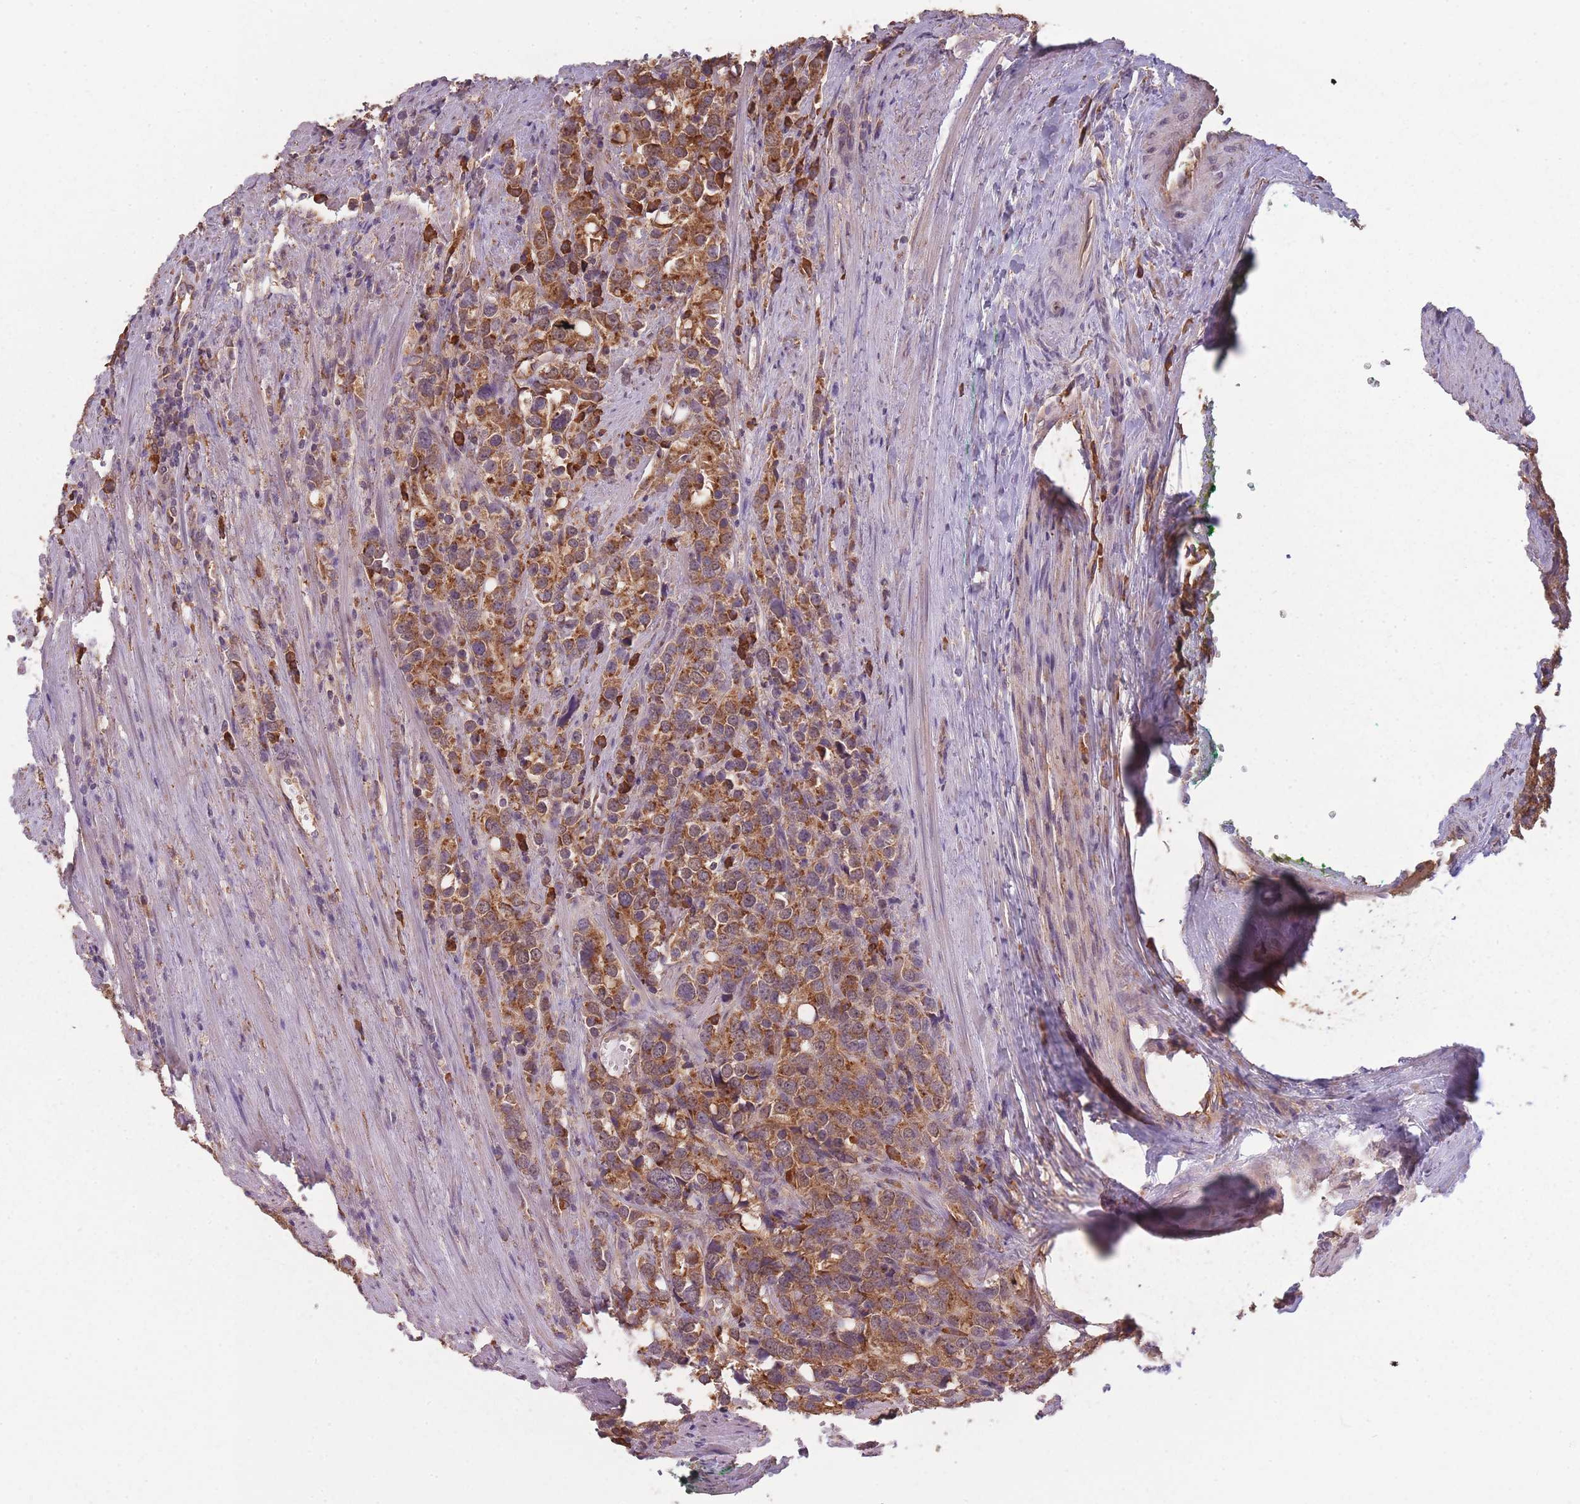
{"staining": {"intensity": "strong", "quantity": ">75%", "location": "cytoplasmic/membranous"}, "tissue": "prostate cancer", "cell_type": "Tumor cells", "image_type": "cancer", "snomed": [{"axis": "morphology", "description": "Adenocarcinoma, High grade"}, {"axis": "topography", "description": "Prostate"}], "caption": "DAB (3,3'-diaminobenzidine) immunohistochemical staining of human prostate cancer demonstrates strong cytoplasmic/membranous protein positivity in about >75% of tumor cells. Nuclei are stained in blue.", "gene": "SANBR", "patient": {"sex": "male", "age": 71}}